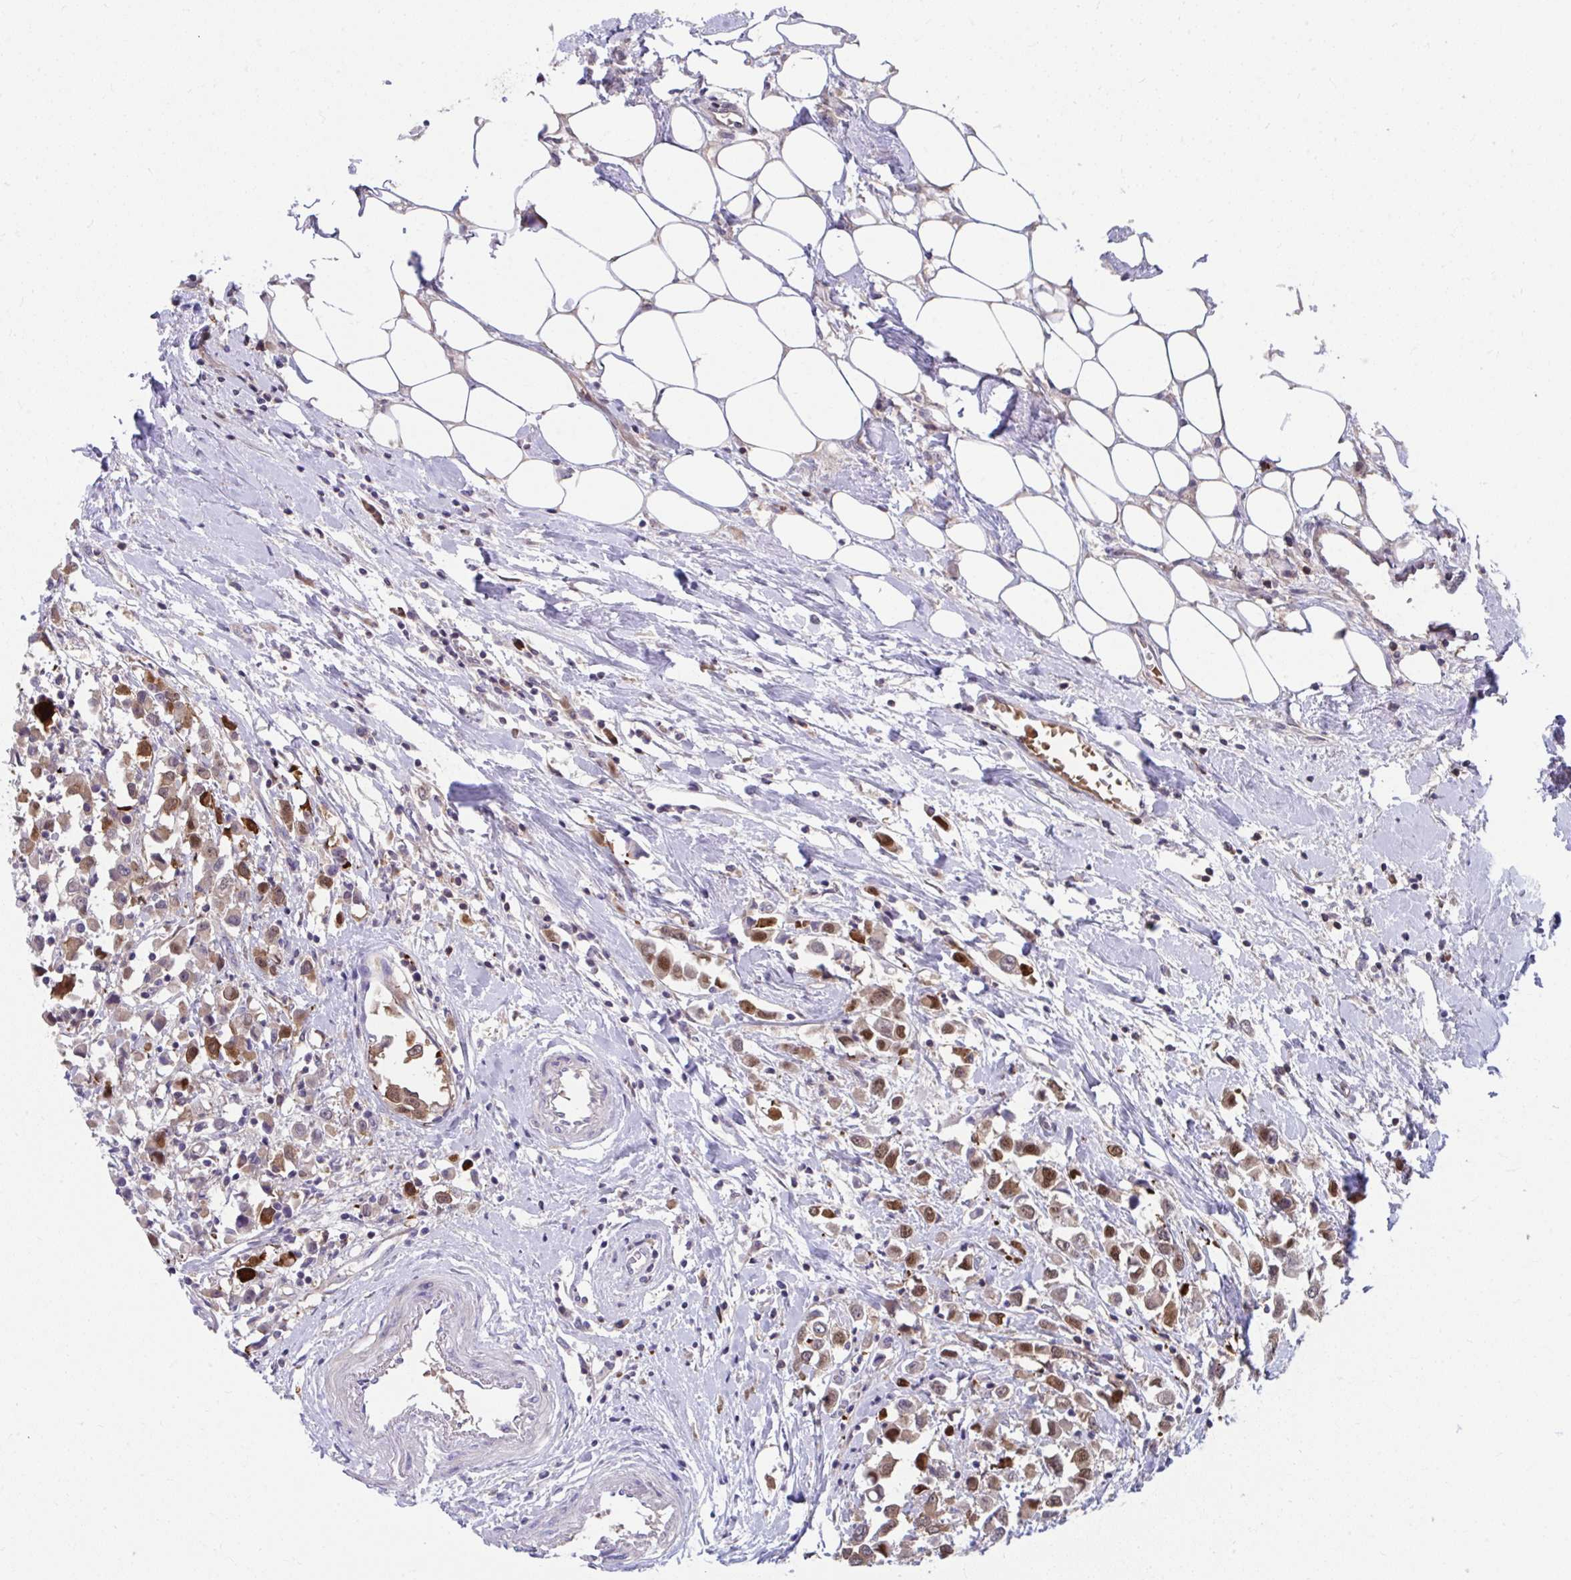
{"staining": {"intensity": "moderate", "quantity": ">75%", "location": "cytoplasmic/membranous,nuclear"}, "tissue": "breast cancer", "cell_type": "Tumor cells", "image_type": "cancer", "snomed": [{"axis": "morphology", "description": "Duct carcinoma"}, {"axis": "topography", "description": "Breast"}], "caption": "Moderate cytoplasmic/membranous and nuclear expression is seen in approximately >75% of tumor cells in invasive ductal carcinoma (breast).", "gene": "PCDHB7", "patient": {"sex": "female", "age": 61}}